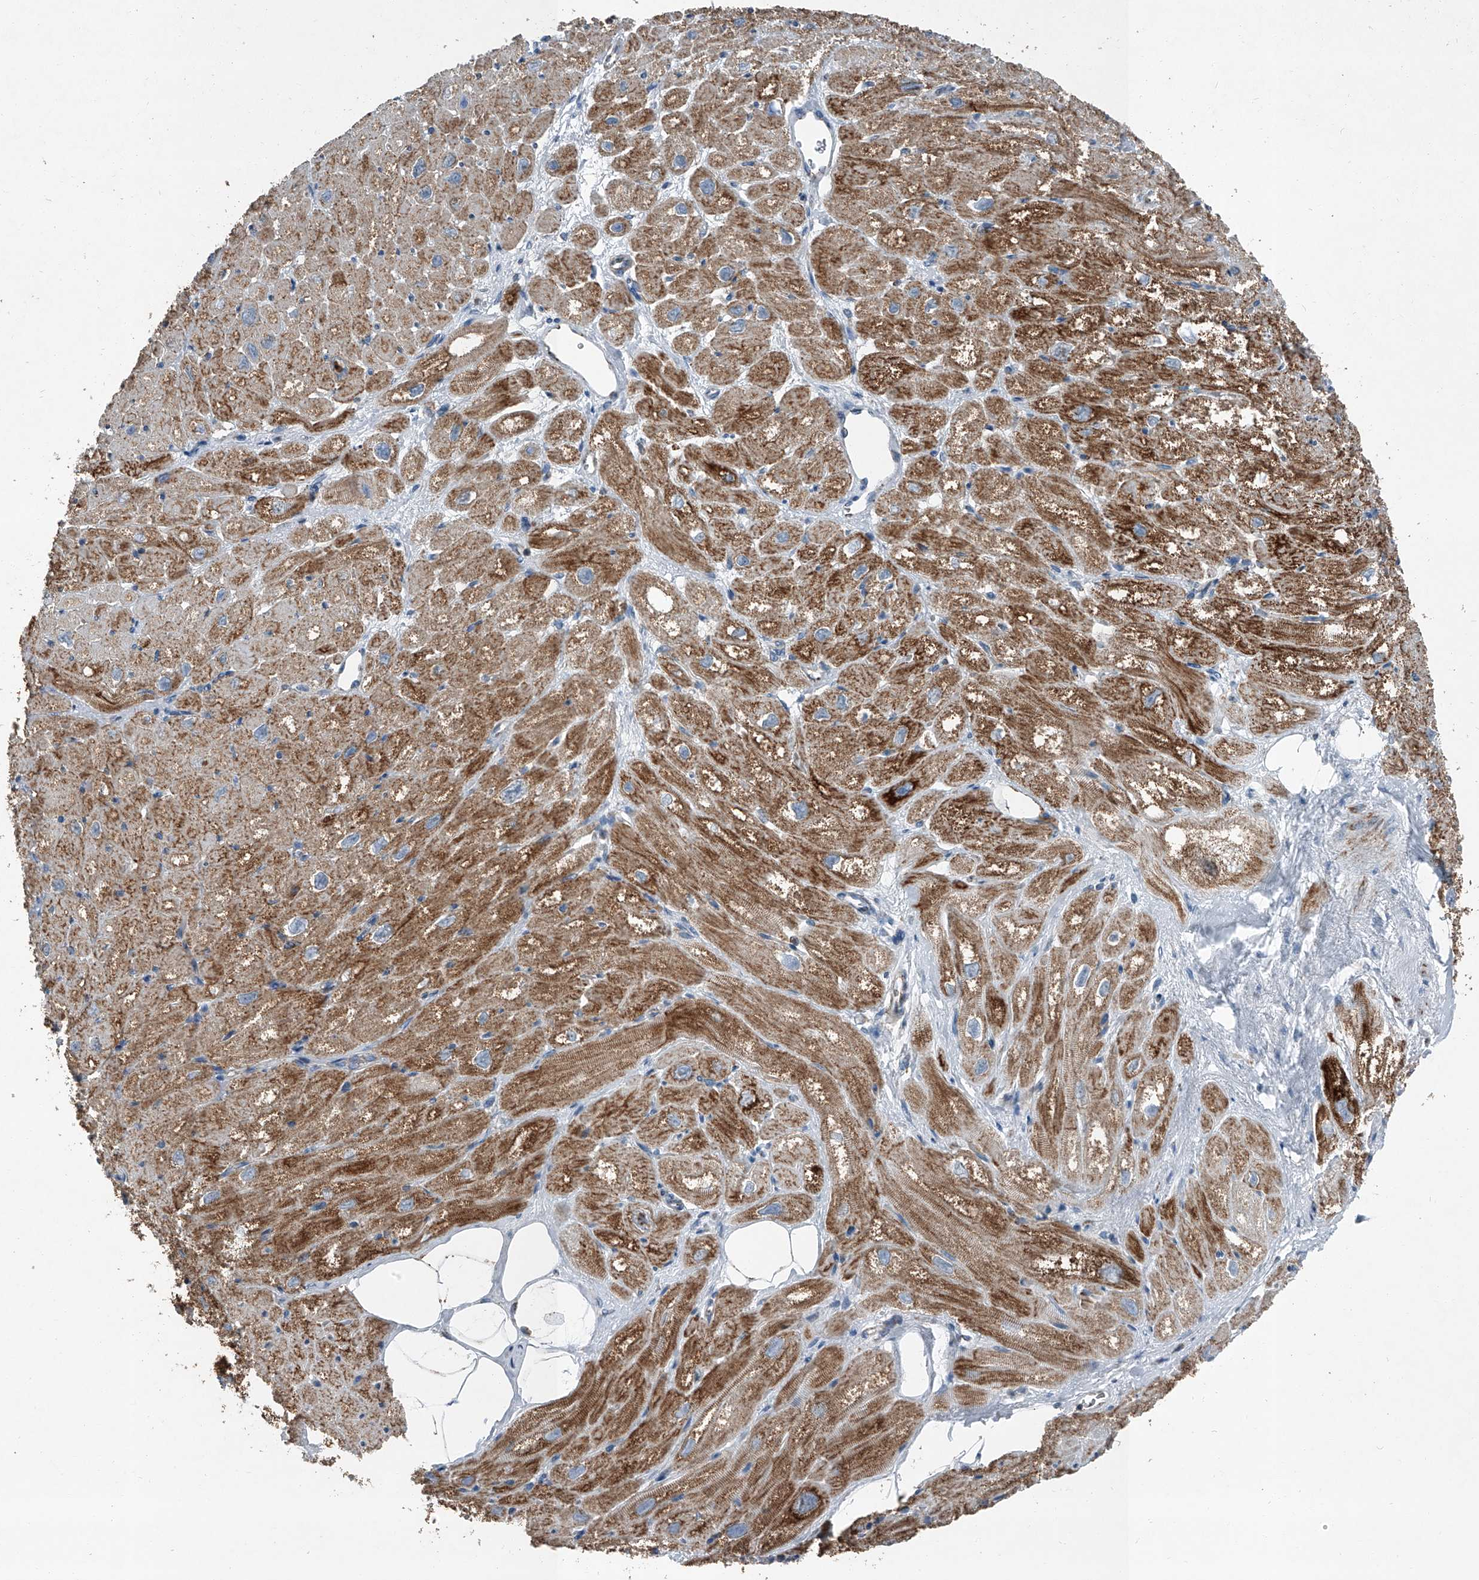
{"staining": {"intensity": "strong", "quantity": ">75%", "location": "cytoplasmic/membranous"}, "tissue": "heart muscle", "cell_type": "Cardiomyocytes", "image_type": "normal", "snomed": [{"axis": "morphology", "description": "Normal tissue, NOS"}, {"axis": "topography", "description": "Heart"}], "caption": "Heart muscle stained with immunohistochemistry (IHC) displays strong cytoplasmic/membranous expression in approximately >75% of cardiomyocytes. The staining was performed using DAB to visualize the protein expression in brown, while the nuclei were stained in blue with hematoxylin (Magnification: 20x).", "gene": "CHRNA7", "patient": {"sex": "male", "age": 50}}